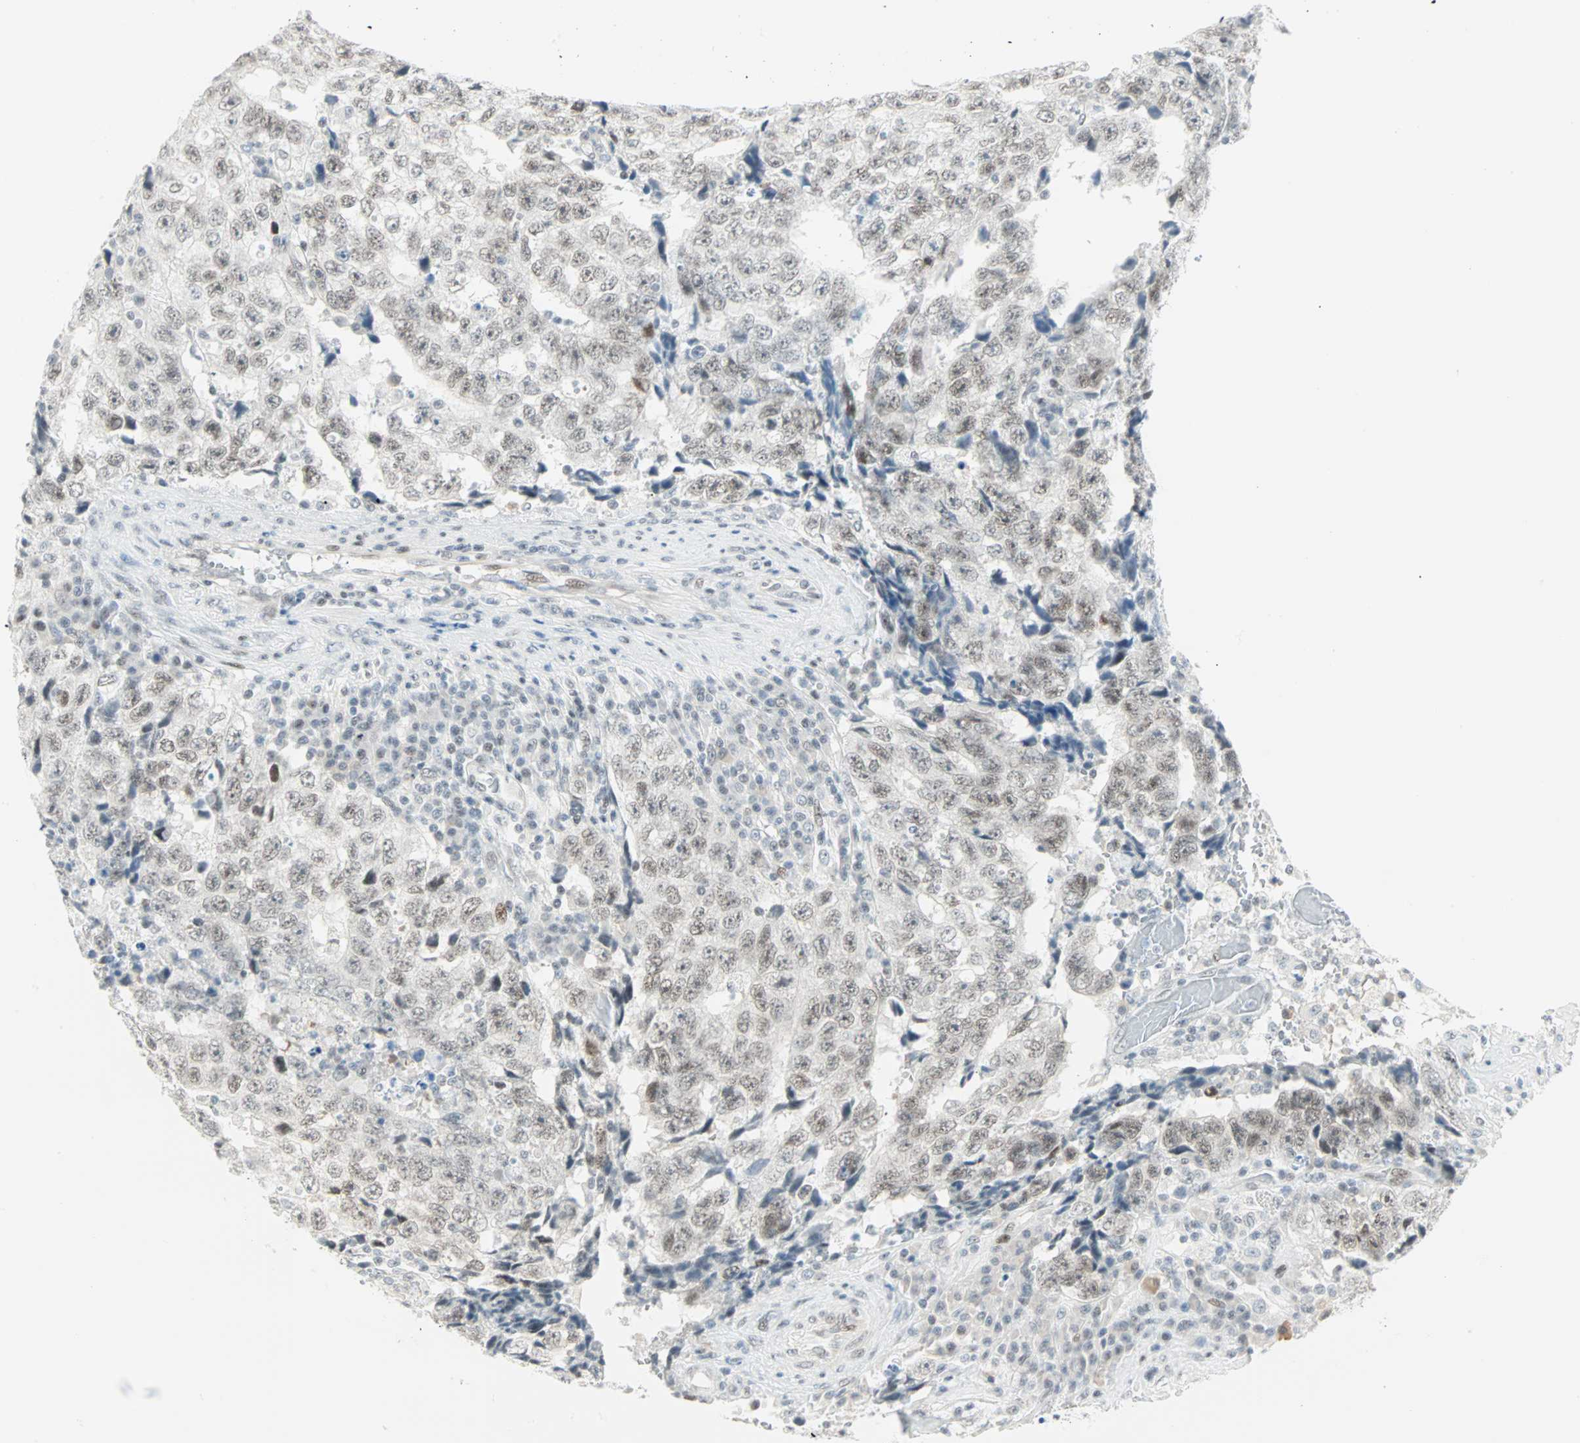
{"staining": {"intensity": "negative", "quantity": "none", "location": "none"}, "tissue": "testis cancer", "cell_type": "Tumor cells", "image_type": "cancer", "snomed": [{"axis": "morphology", "description": "Necrosis, NOS"}, {"axis": "morphology", "description": "Carcinoma, Embryonal, NOS"}, {"axis": "topography", "description": "Testis"}], "caption": "Embryonal carcinoma (testis) was stained to show a protein in brown. There is no significant expression in tumor cells.", "gene": "PKNOX1", "patient": {"sex": "male", "age": 19}}